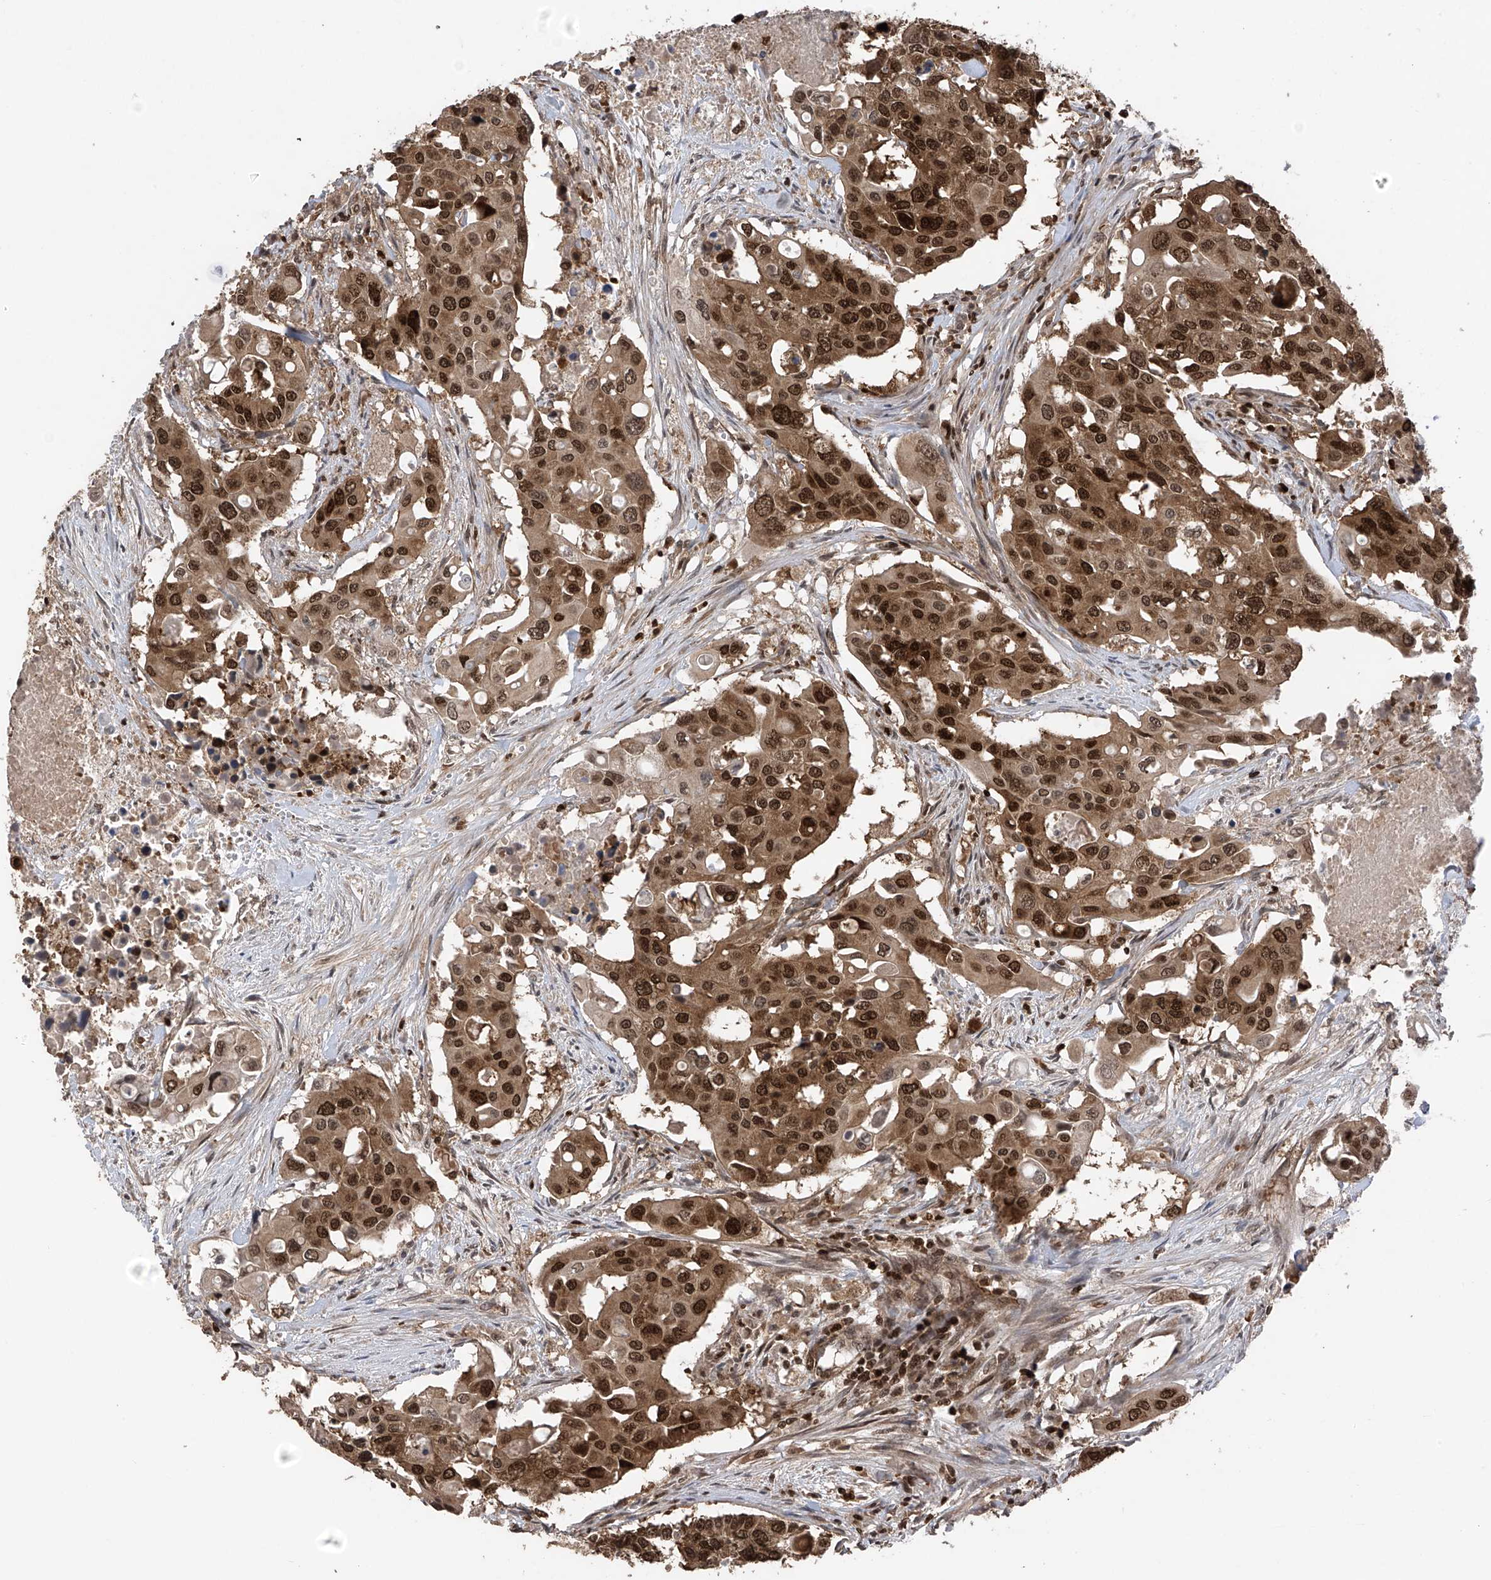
{"staining": {"intensity": "strong", "quantity": ">75%", "location": "cytoplasmic/membranous,nuclear"}, "tissue": "colorectal cancer", "cell_type": "Tumor cells", "image_type": "cancer", "snomed": [{"axis": "morphology", "description": "Adenocarcinoma, NOS"}, {"axis": "topography", "description": "Colon"}], "caption": "Colorectal adenocarcinoma was stained to show a protein in brown. There is high levels of strong cytoplasmic/membranous and nuclear positivity in approximately >75% of tumor cells. The protein of interest is shown in brown color, while the nuclei are stained blue.", "gene": "DNAJC9", "patient": {"sex": "male", "age": 77}}